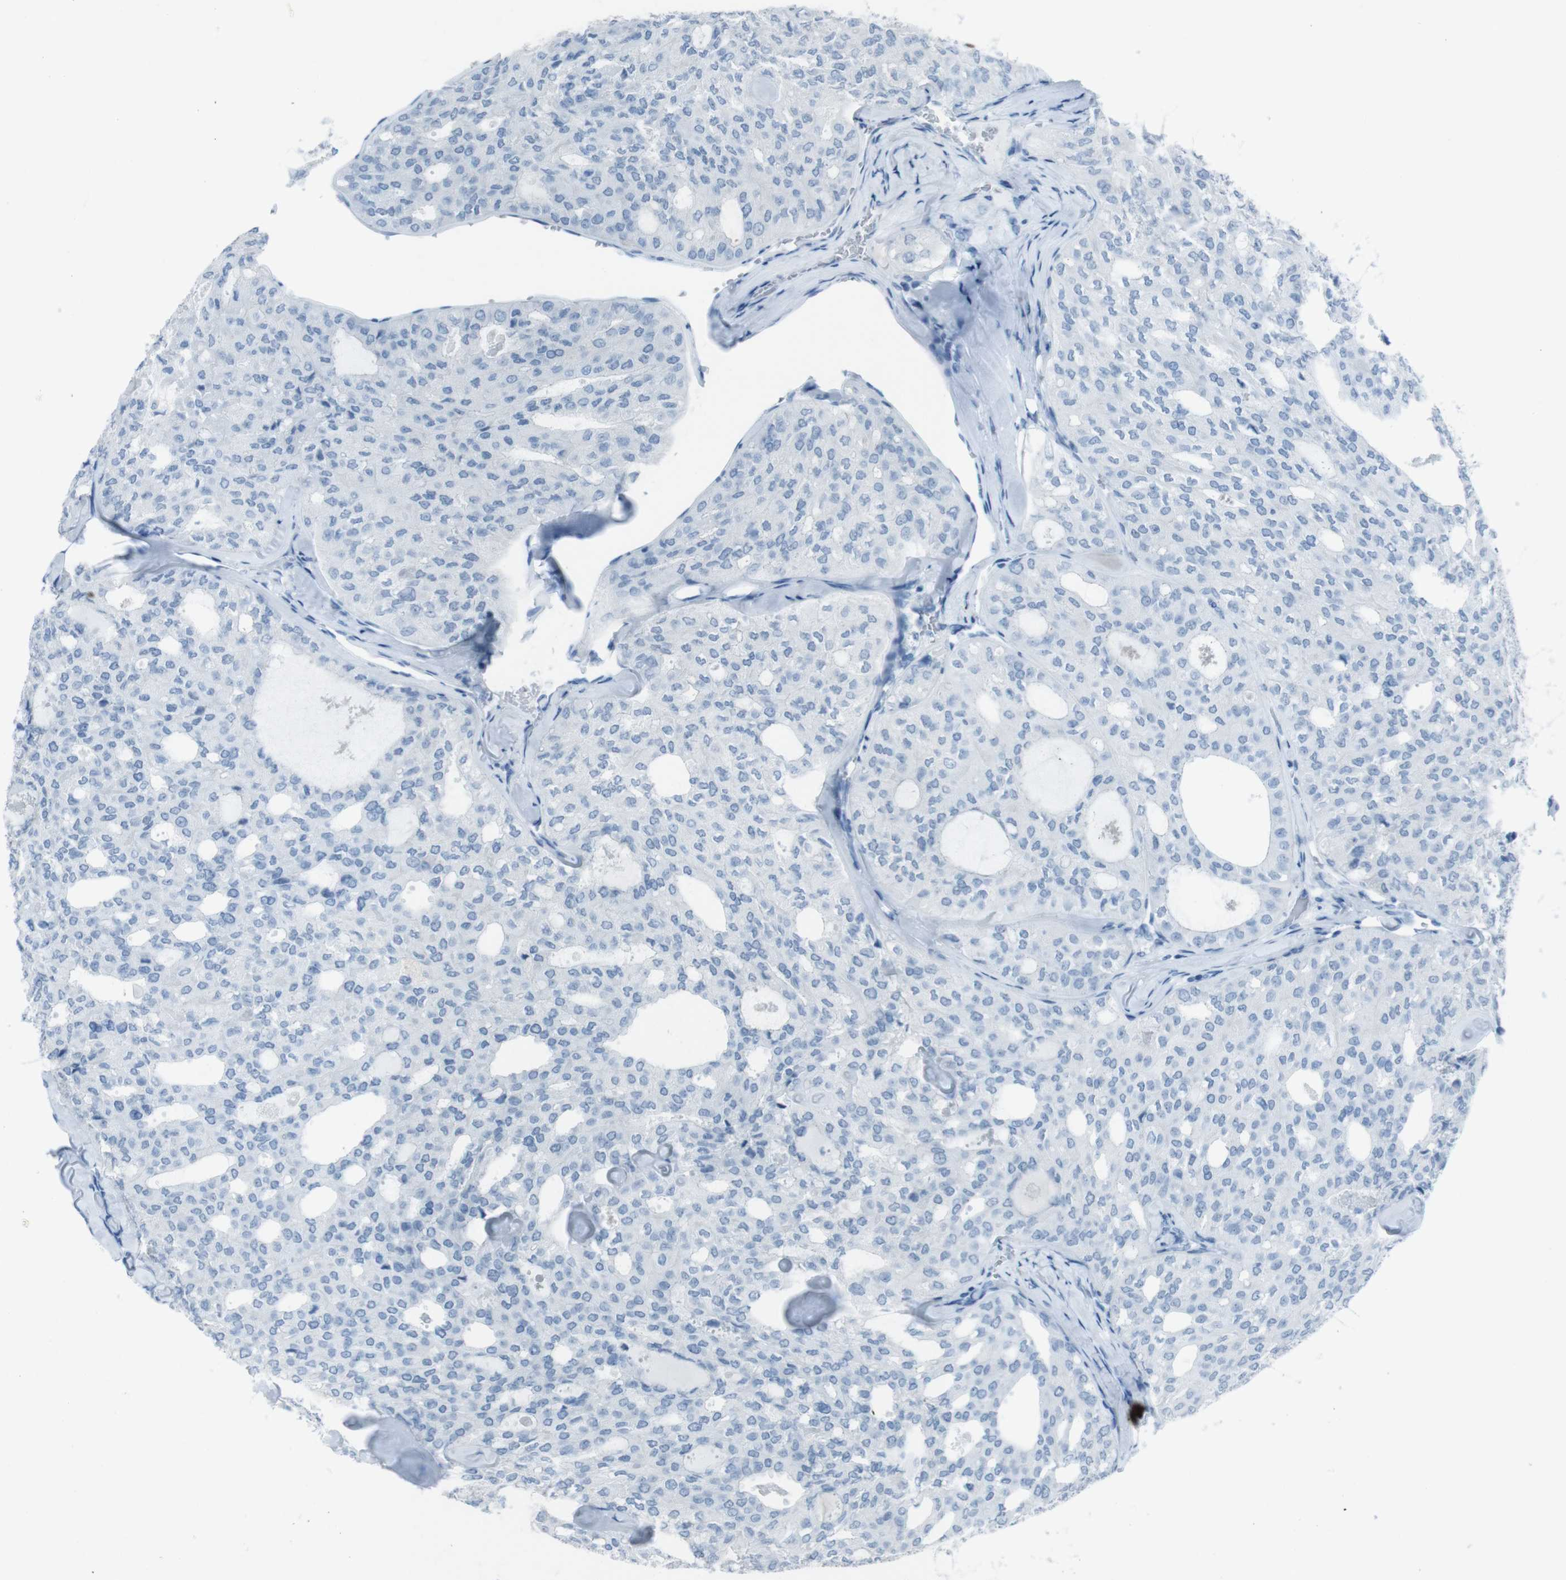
{"staining": {"intensity": "negative", "quantity": "none", "location": "none"}, "tissue": "thyroid cancer", "cell_type": "Tumor cells", "image_type": "cancer", "snomed": [{"axis": "morphology", "description": "Follicular adenoma carcinoma, NOS"}, {"axis": "topography", "description": "Thyroid gland"}], "caption": "Tumor cells are negative for brown protein staining in thyroid cancer (follicular adenoma carcinoma).", "gene": "TMEM207", "patient": {"sex": "male", "age": 75}}